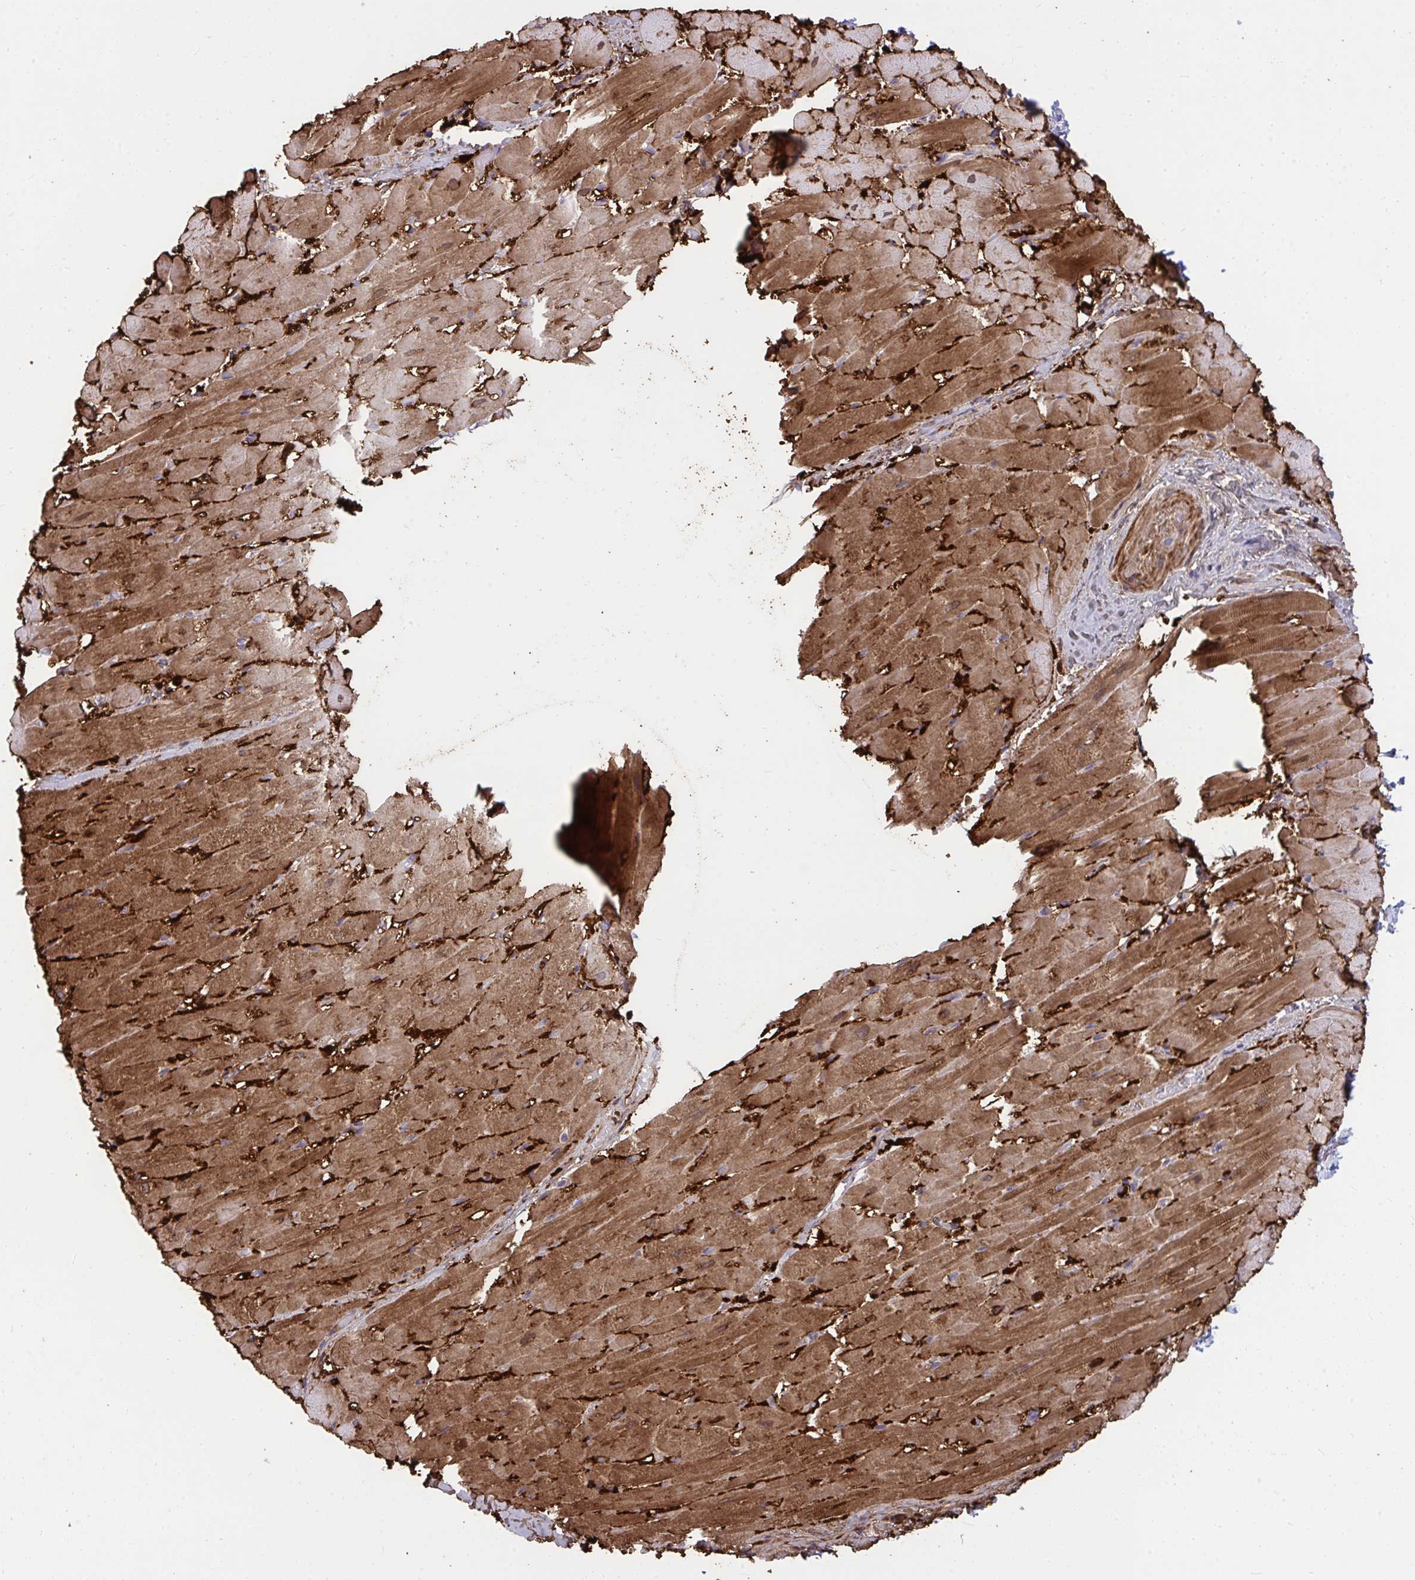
{"staining": {"intensity": "strong", "quantity": ">75%", "location": "cytoplasmic/membranous"}, "tissue": "heart muscle", "cell_type": "Cardiomyocytes", "image_type": "normal", "snomed": [{"axis": "morphology", "description": "Normal tissue, NOS"}, {"axis": "topography", "description": "Heart"}], "caption": "Immunohistochemical staining of unremarkable heart muscle demonstrates >75% levels of strong cytoplasmic/membranous protein positivity in about >75% of cardiomyocytes.", "gene": "PIGZ", "patient": {"sex": "male", "age": 37}}